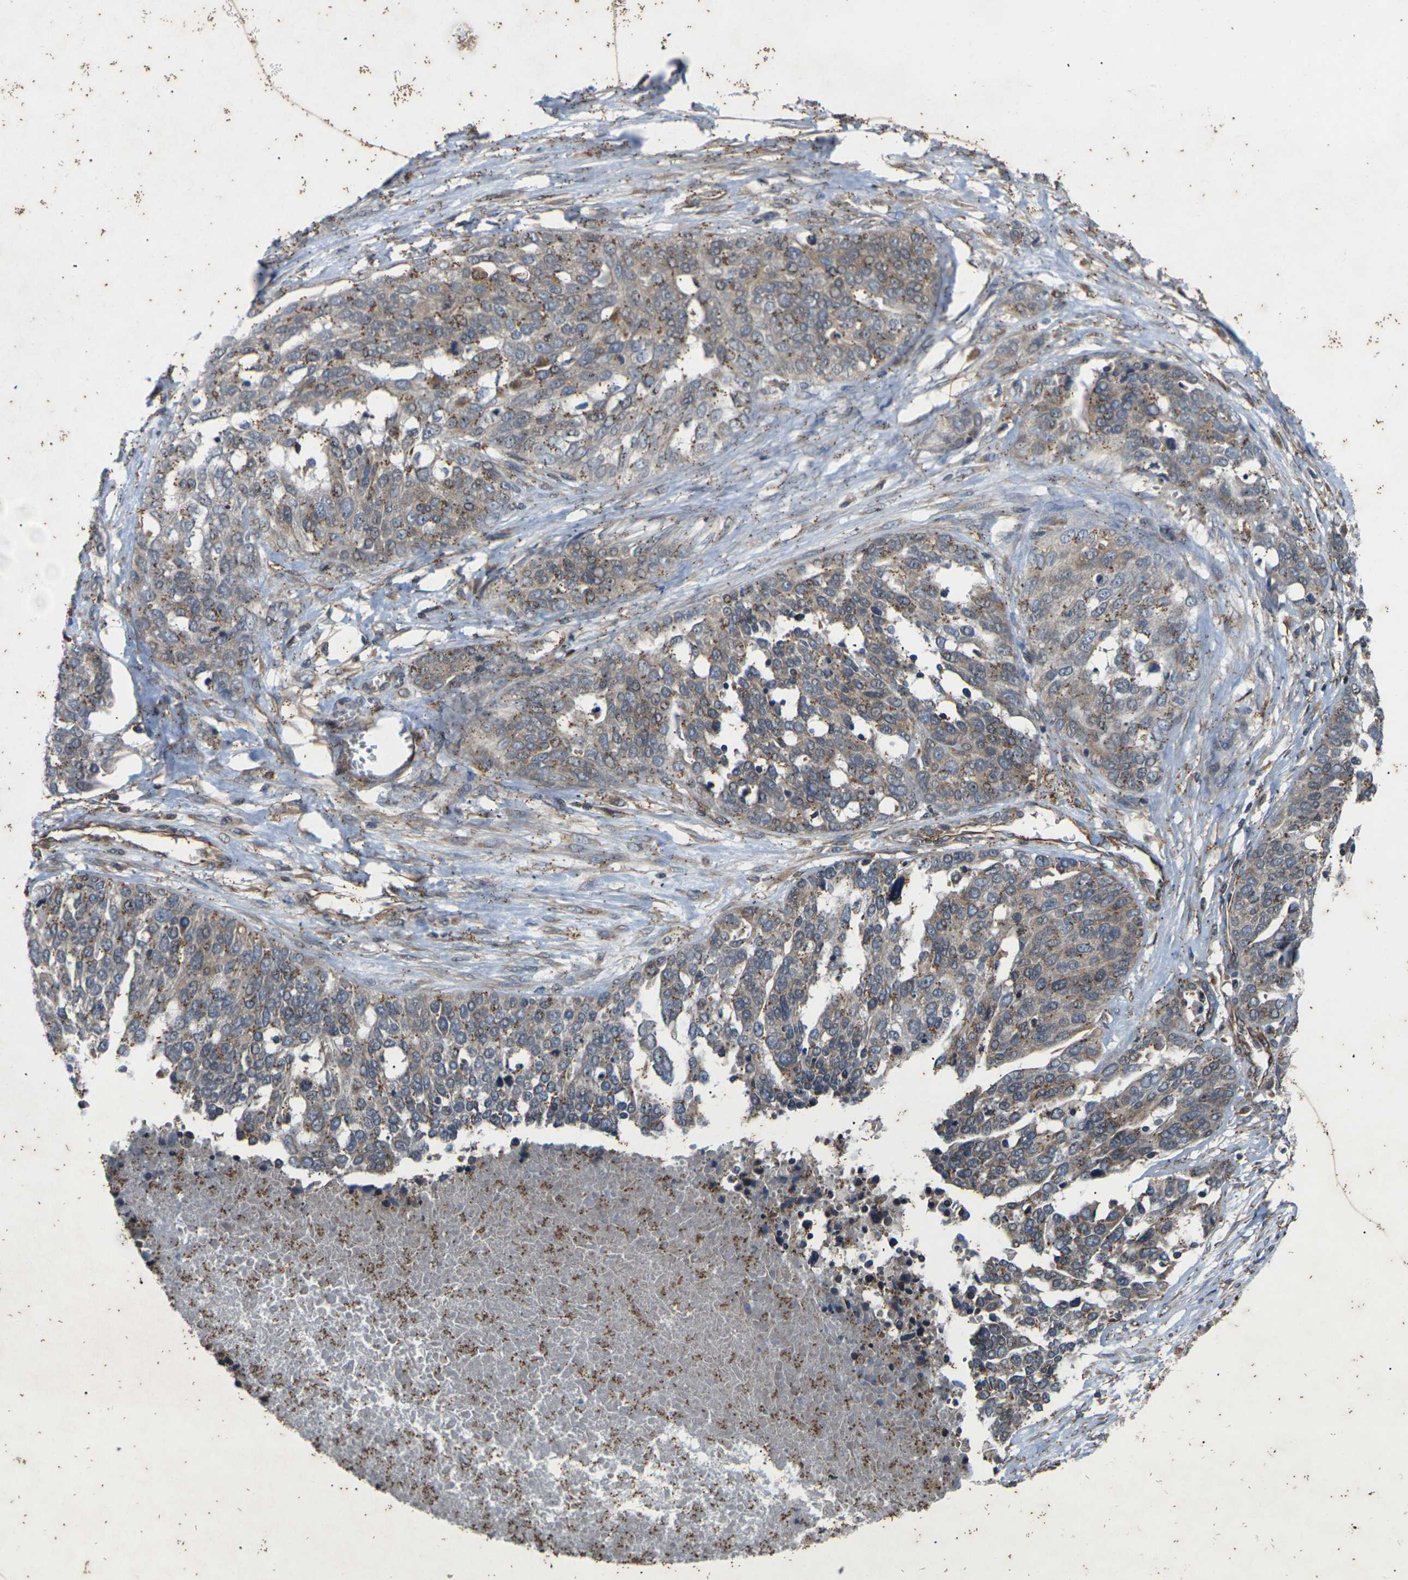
{"staining": {"intensity": "moderate", "quantity": ">75%", "location": "cytoplasmic/membranous"}, "tissue": "ovarian cancer", "cell_type": "Tumor cells", "image_type": "cancer", "snomed": [{"axis": "morphology", "description": "Cystadenocarcinoma, serous, NOS"}, {"axis": "topography", "description": "Ovary"}], "caption": "Brown immunohistochemical staining in human ovarian cancer reveals moderate cytoplasmic/membranous staining in about >75% of tumor cells. (Brightfield microscopy of DAB IHC at high magnification).", "gene": "DKK2", "patient": {"sex": "female", "age": 44}}